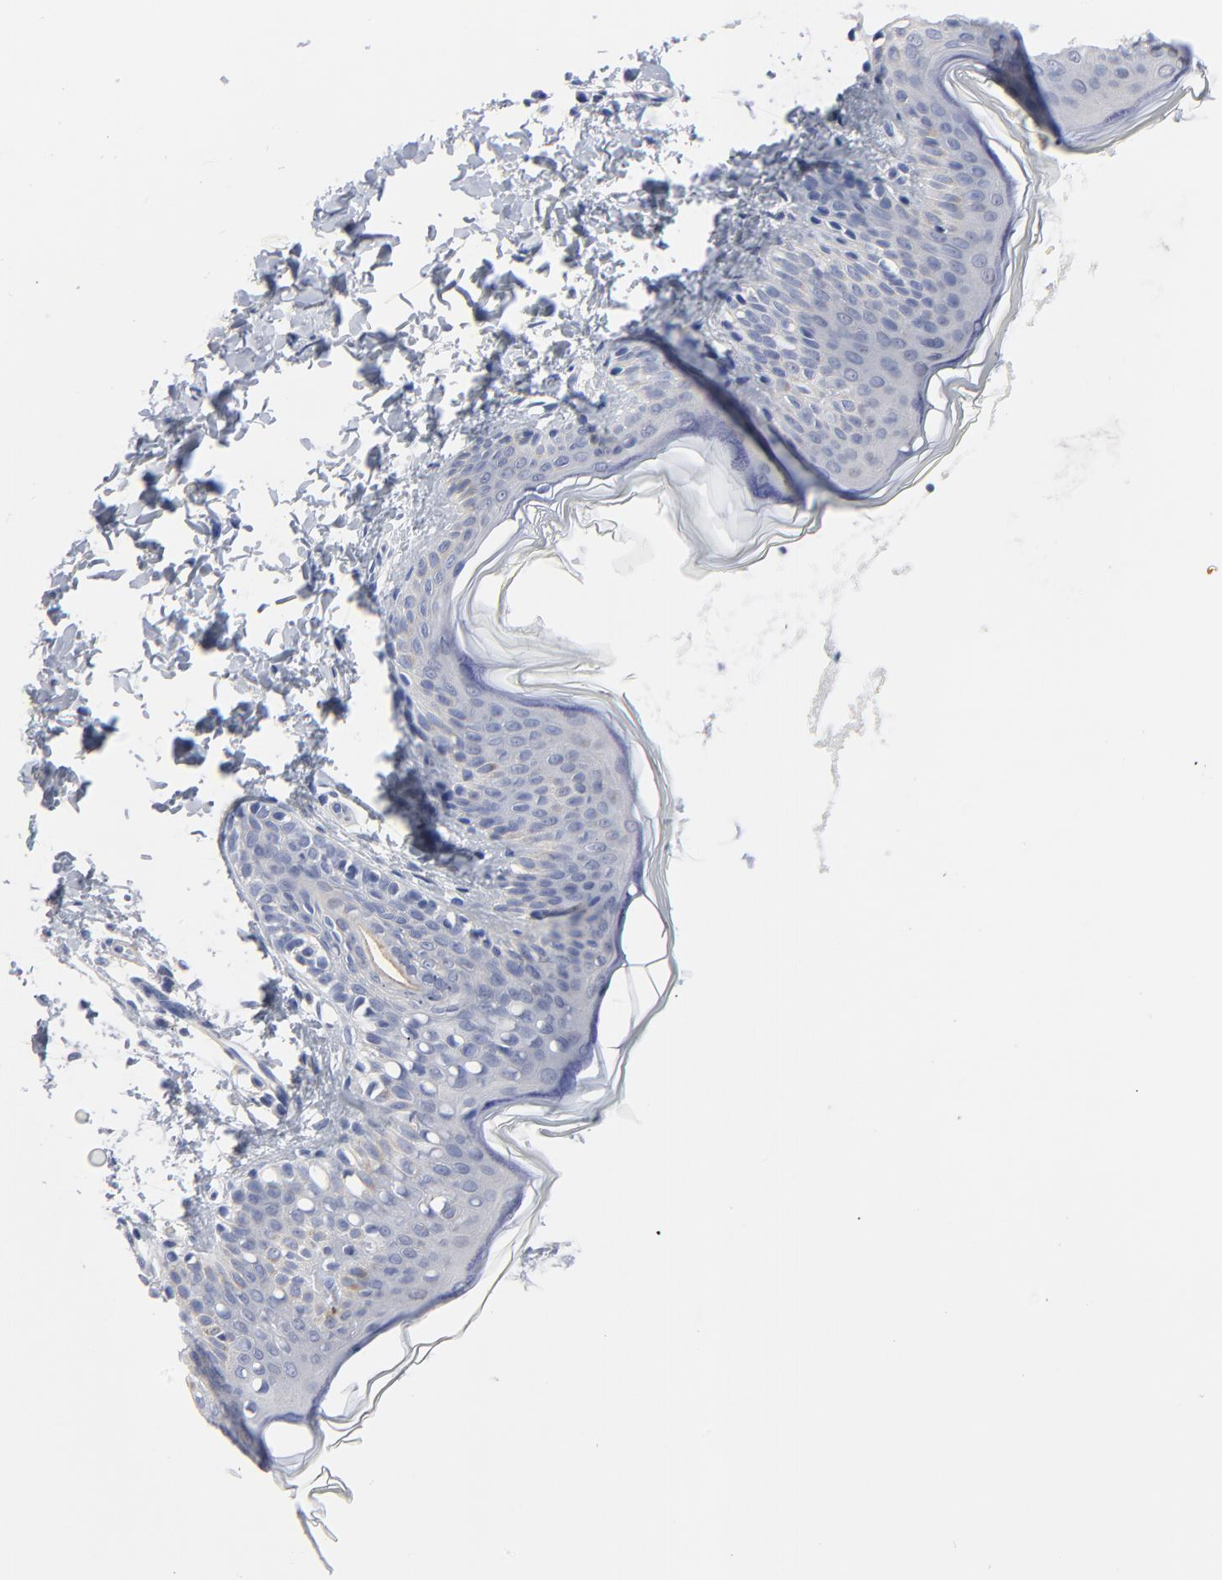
{"staining": {"intensity": "negative", "quantity": "none", "location": "none"}, "tissue": "skin", "cell_type": "Fibroblasts", "image_type": "normal", "snomed": [{"axis": "morphology", "description": "Normal tissue, NOS"}, {"axis": "topography", "description": "Skin"}], "caption": "DAB immunohistochemical staining of normal skin shows no significant expression in fibroblasts.", "gene": "CAB39L", "patient": {"sex": "female", "age": 4}}